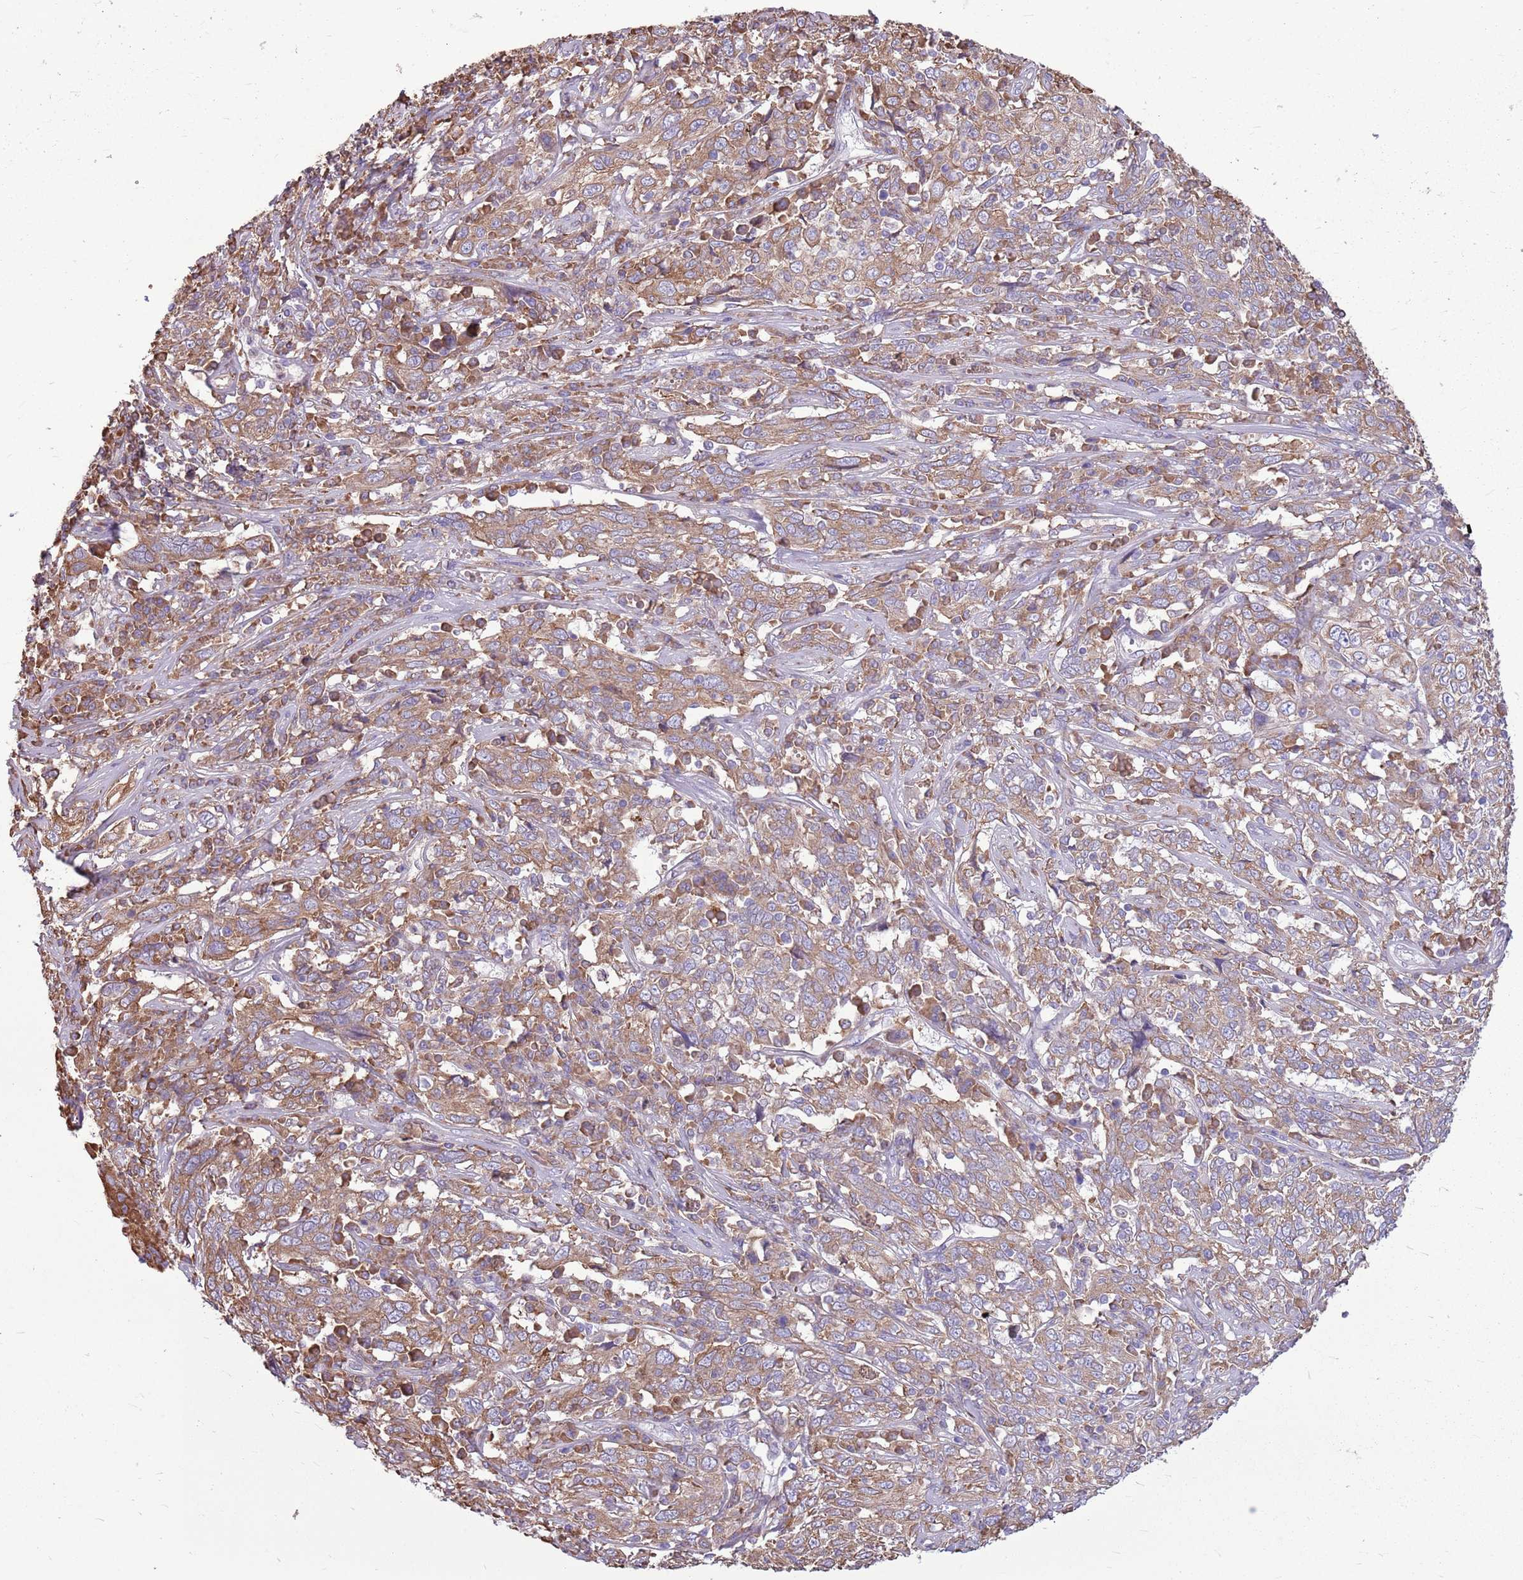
{"staining": {"intensity": "moderate", "quantity": "25%-75%", "location": "cytoplasmic/membranous"}, "tissue": "cervical cancer", "cell_type": "Tumor cells", "image_type": "cancer", "snomed": [{"axis": "morphology", "description": "Squamous cell carcinoma, NOS"}, {"axis": "topography", "description": "Cervix"}], "caption": "A high-resolution histopathology image shows immunohistochemistry staining of cervical squamous cell carcinoma, which demonstrates moderate cytoplasmic/membranous expression in about 25%-75% of tumor cells. Nuclei are stained in blue.", "gene": "KCTD19", "patient": {"sex": "female", "age": 46}}